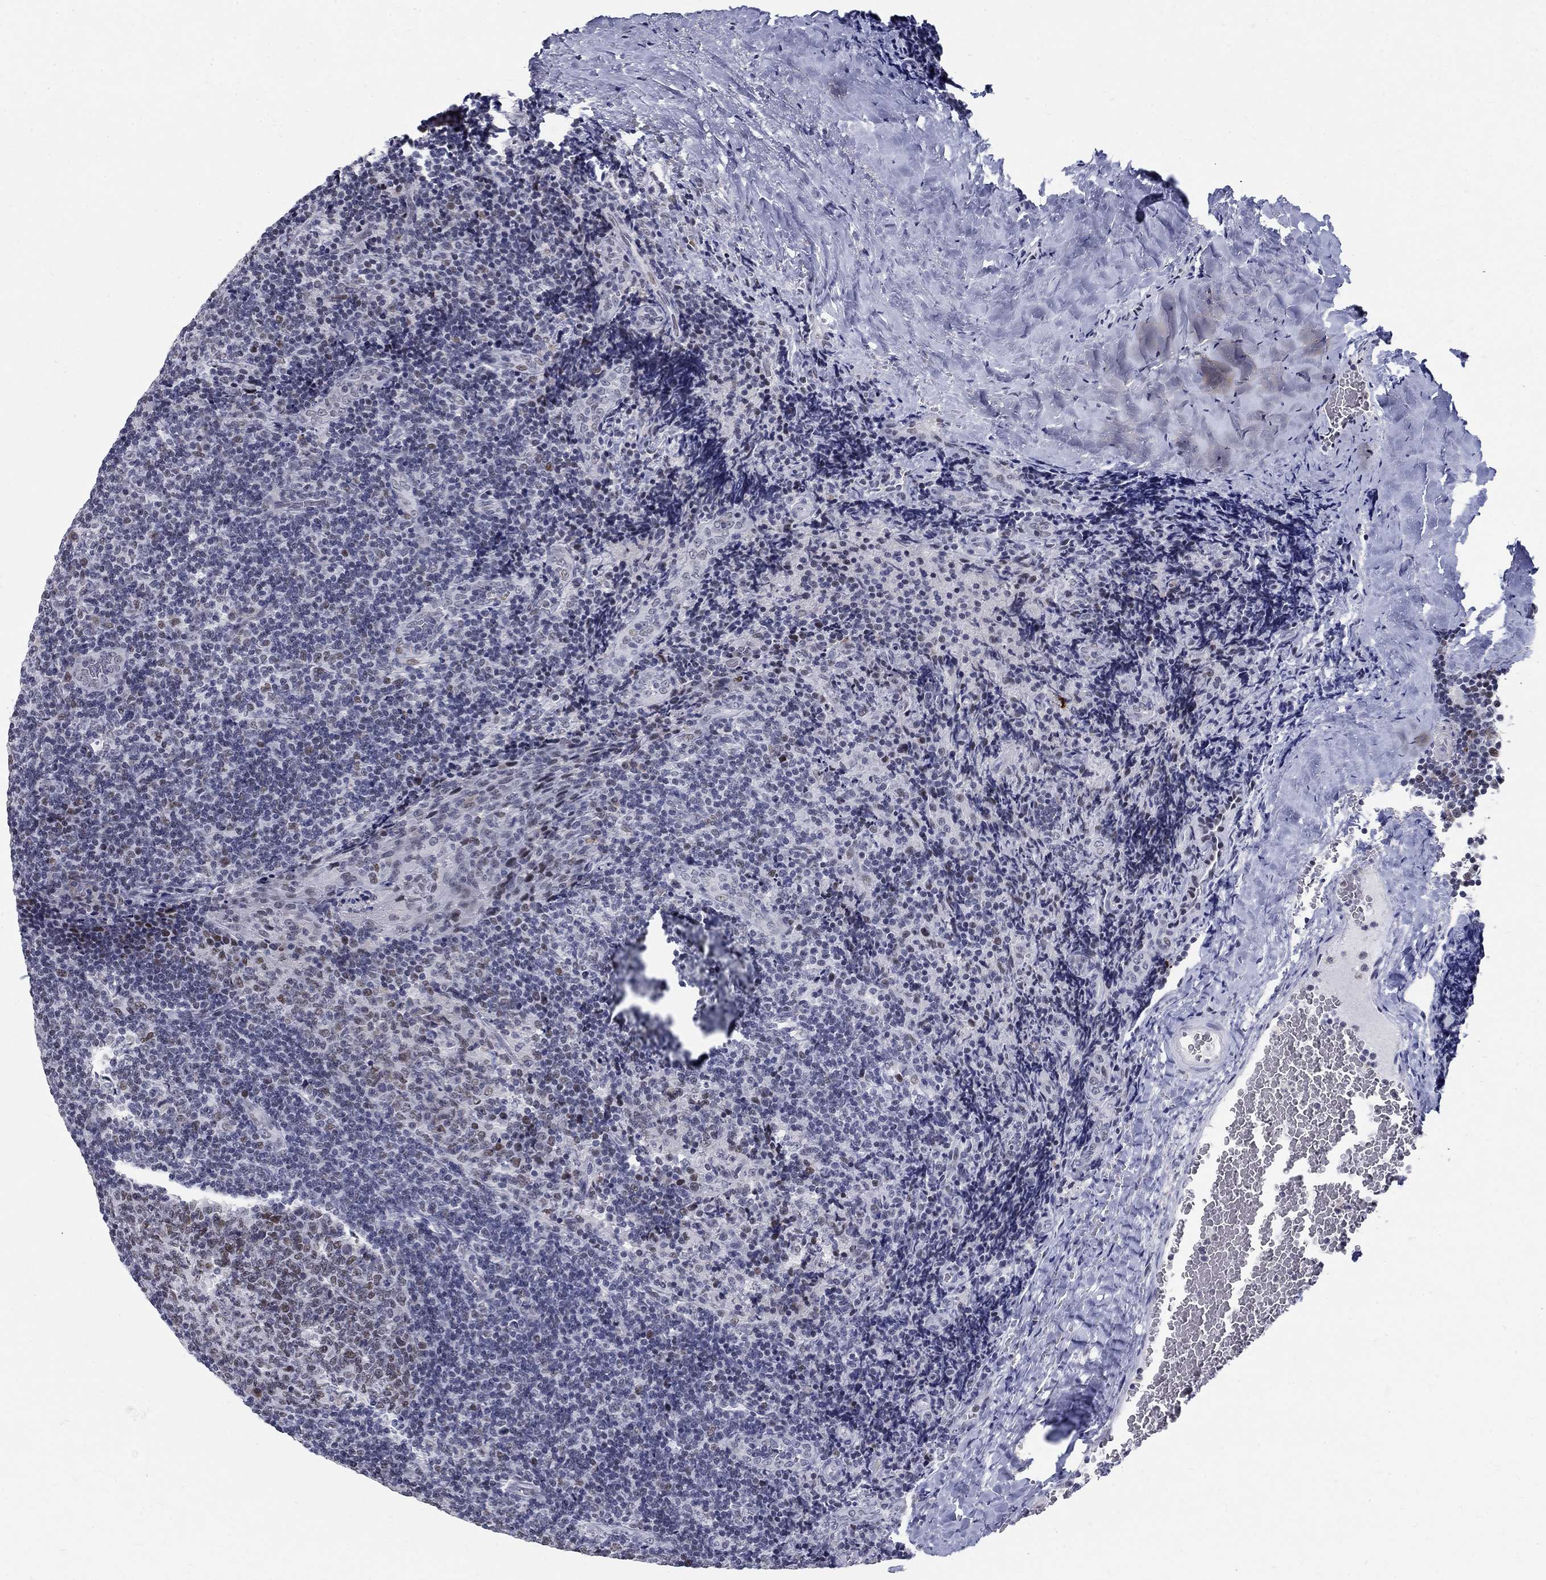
{"staining": {"intensity": "weak", "quantity": "<25%", "location": "nuclear"}, "tissue": "tonsil", "cell_type": "Germinal center cells", "image_type": "normal", "snomed": [{"axis": "morphology", "description": "Normal tissue, NOS"}, {"axis": "topography", "description": "Tonsil"}], "caption": "Immunohistochemistry (IHC) histopathology image of unremarkable tonsil: human tonsil stained with DAB exhibits no significant protein positivity in germinal center cells. (DAB immunohistochemistry (IHC) with hematoxylin counter stain).", "gene": "BHLHE22", "patient": {"sex": "male", "age": 17}}